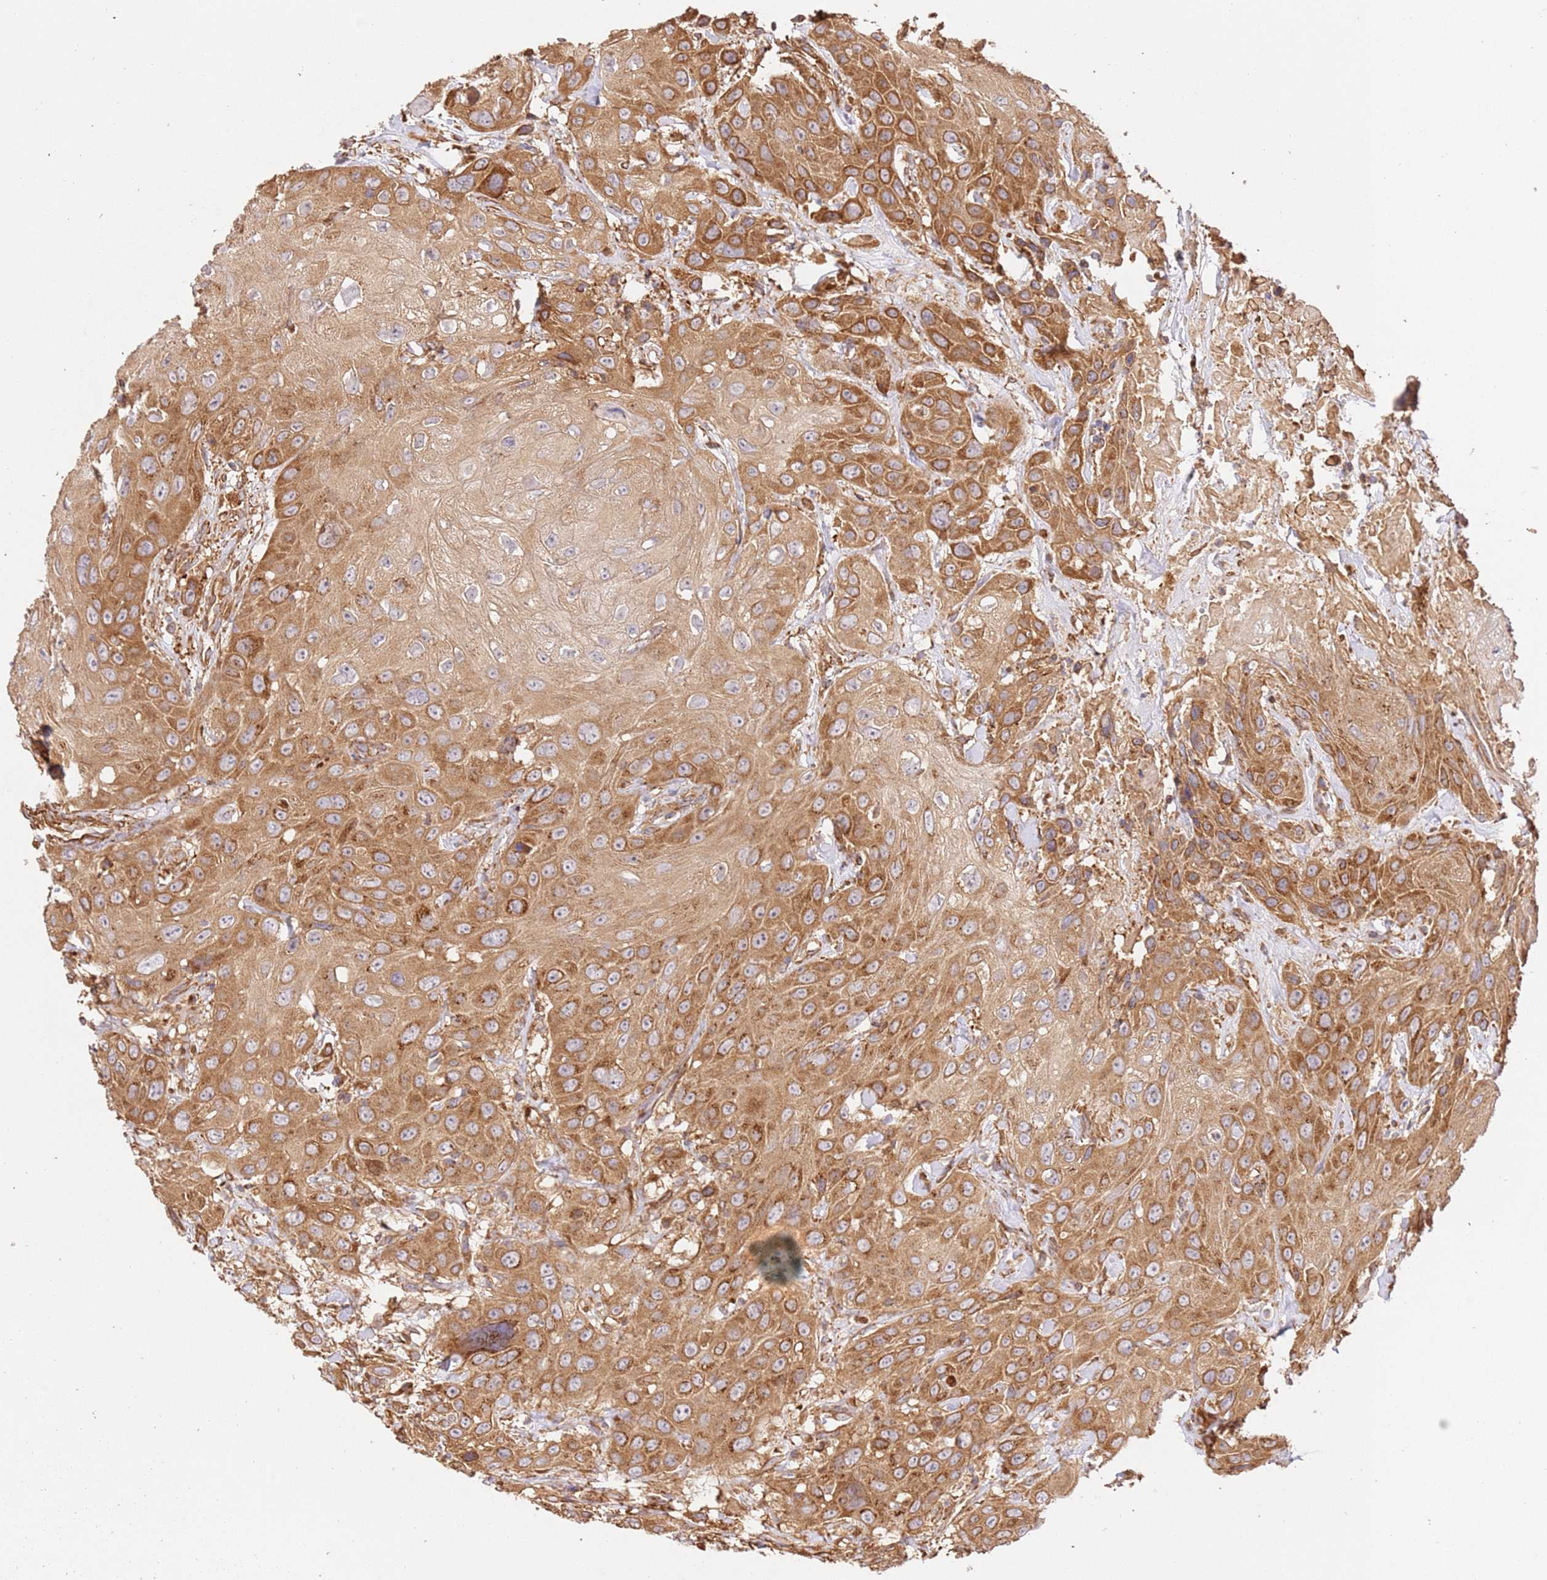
{"staining": {"intensity": "moderate", "quantity": ">75%", "location": "cytoplasmic/membranous"}, "tissue": "head and neck cancer", "cell_type": "Tumor cells", "image_type": "cancer", "snomed": [{"axis": "morphology", "description": "Squamous cell carcinoma, NOS"}, {"axis": "topography", "description": "Head-Neck"}], "caption": "Tumor cells show medium levels of moderate cytoplasmic/membranous expression in approximately >75% of cells in human head and neck squamous cell carcinoma. (DAB (3,3'-diaminobenzidine) IHC, brown staining for protein, blue staining for nuclei).", "gene": "ZBTB39", "patient": {"sex": "male", "age": 81}}